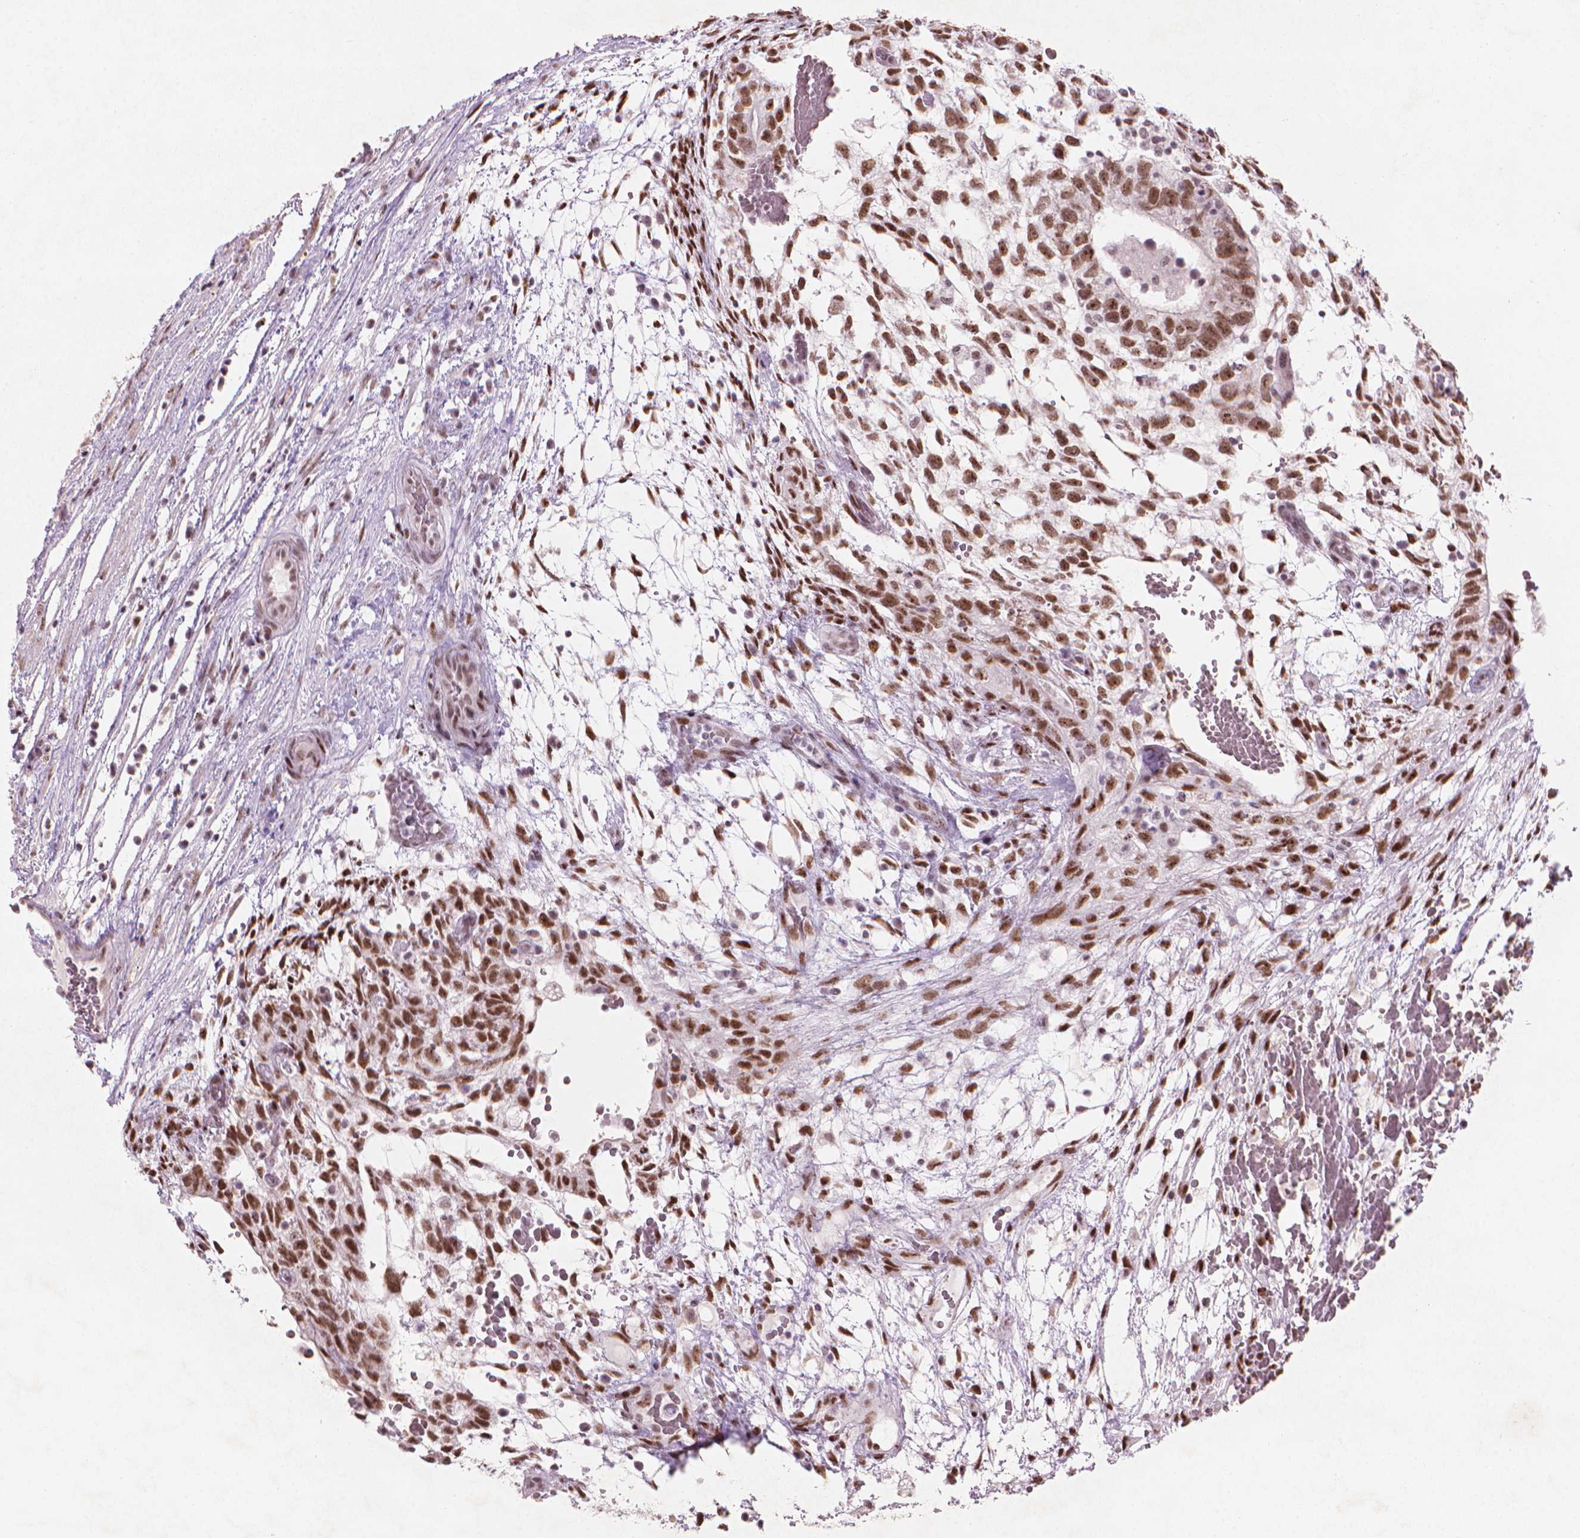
{"staining": {"intensity": "moderate", "quantity": ">75%", "location": "nuclear"}, "tissue": "testis cancer", "cell_type": "Tumor cells", "image_type": "cancer", "snomed": [{"axis": "morphology", "description": "Normal tissue, NOS"}, {"axis": "morphology", "description": "Carcinoma, Embryonal, NOS"}, {"axis": "topography", "description": "Testis"}], "caption": "Testis cancer was stained to show a protein in brown. There is medium levels of moderate nuclear staining in about >75% of tumor cells. (Brightfield microscopy of DAB IHC at high magnification).", "gene": "HES7", "patient": {"sex": "male", "age": 32}}